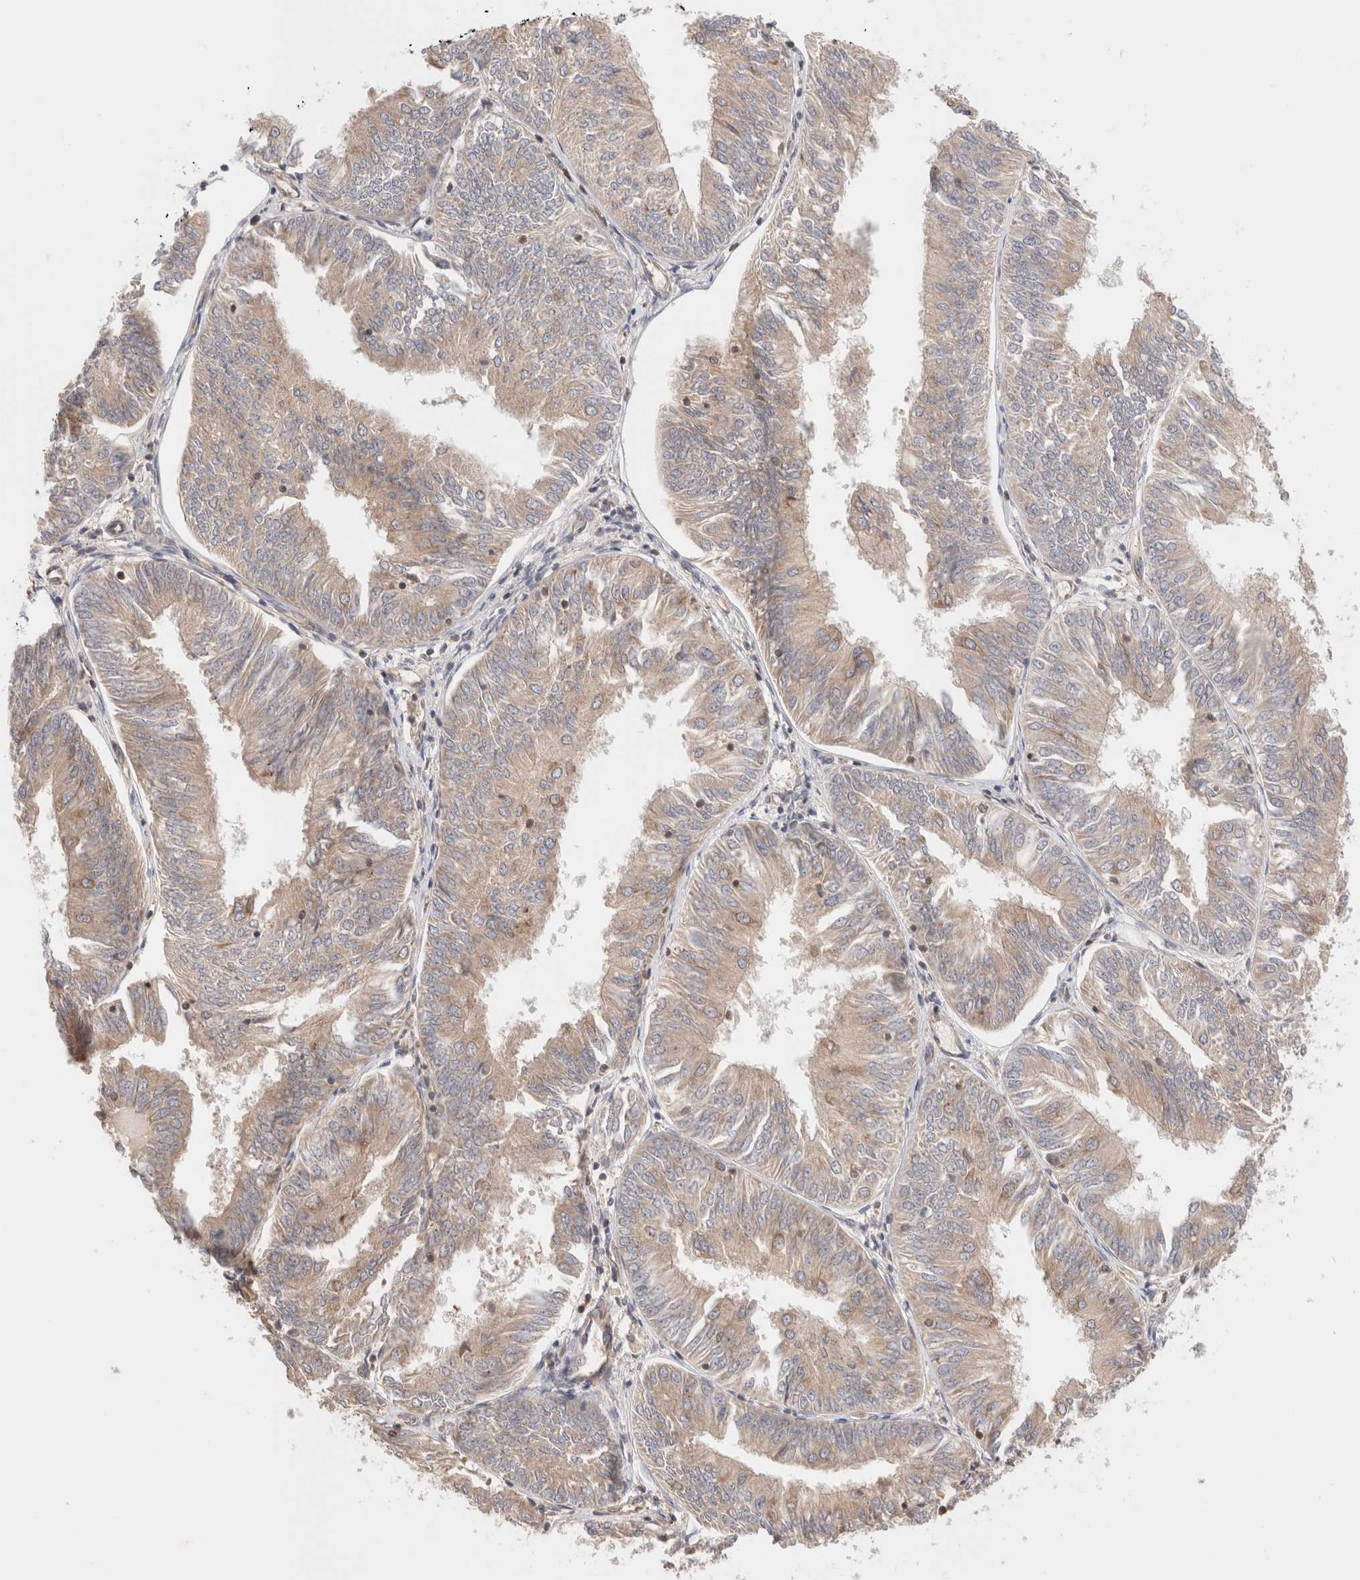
{"staining": {"intensity": "moderate", "quantity": ">75%", "location": "cytoplasmic/membranous"}, "tissue": "endometrial cancer", "cell_type": "Tumor cells", "image_type": "cancer", "snomed": [{"axis": "morphology", "description": "Adenocarcinoma, NOS"}, {"axis": "topography", "description": "Endometrium"}], "caption": "Human endometrial cancer stained for a protein (brown) shows moderate cytoplasmic/membranous positive staining in approximately >75% of tumor cells.", "gene": "SIKE1", "patient": {"sex": "female", "age": 58}}